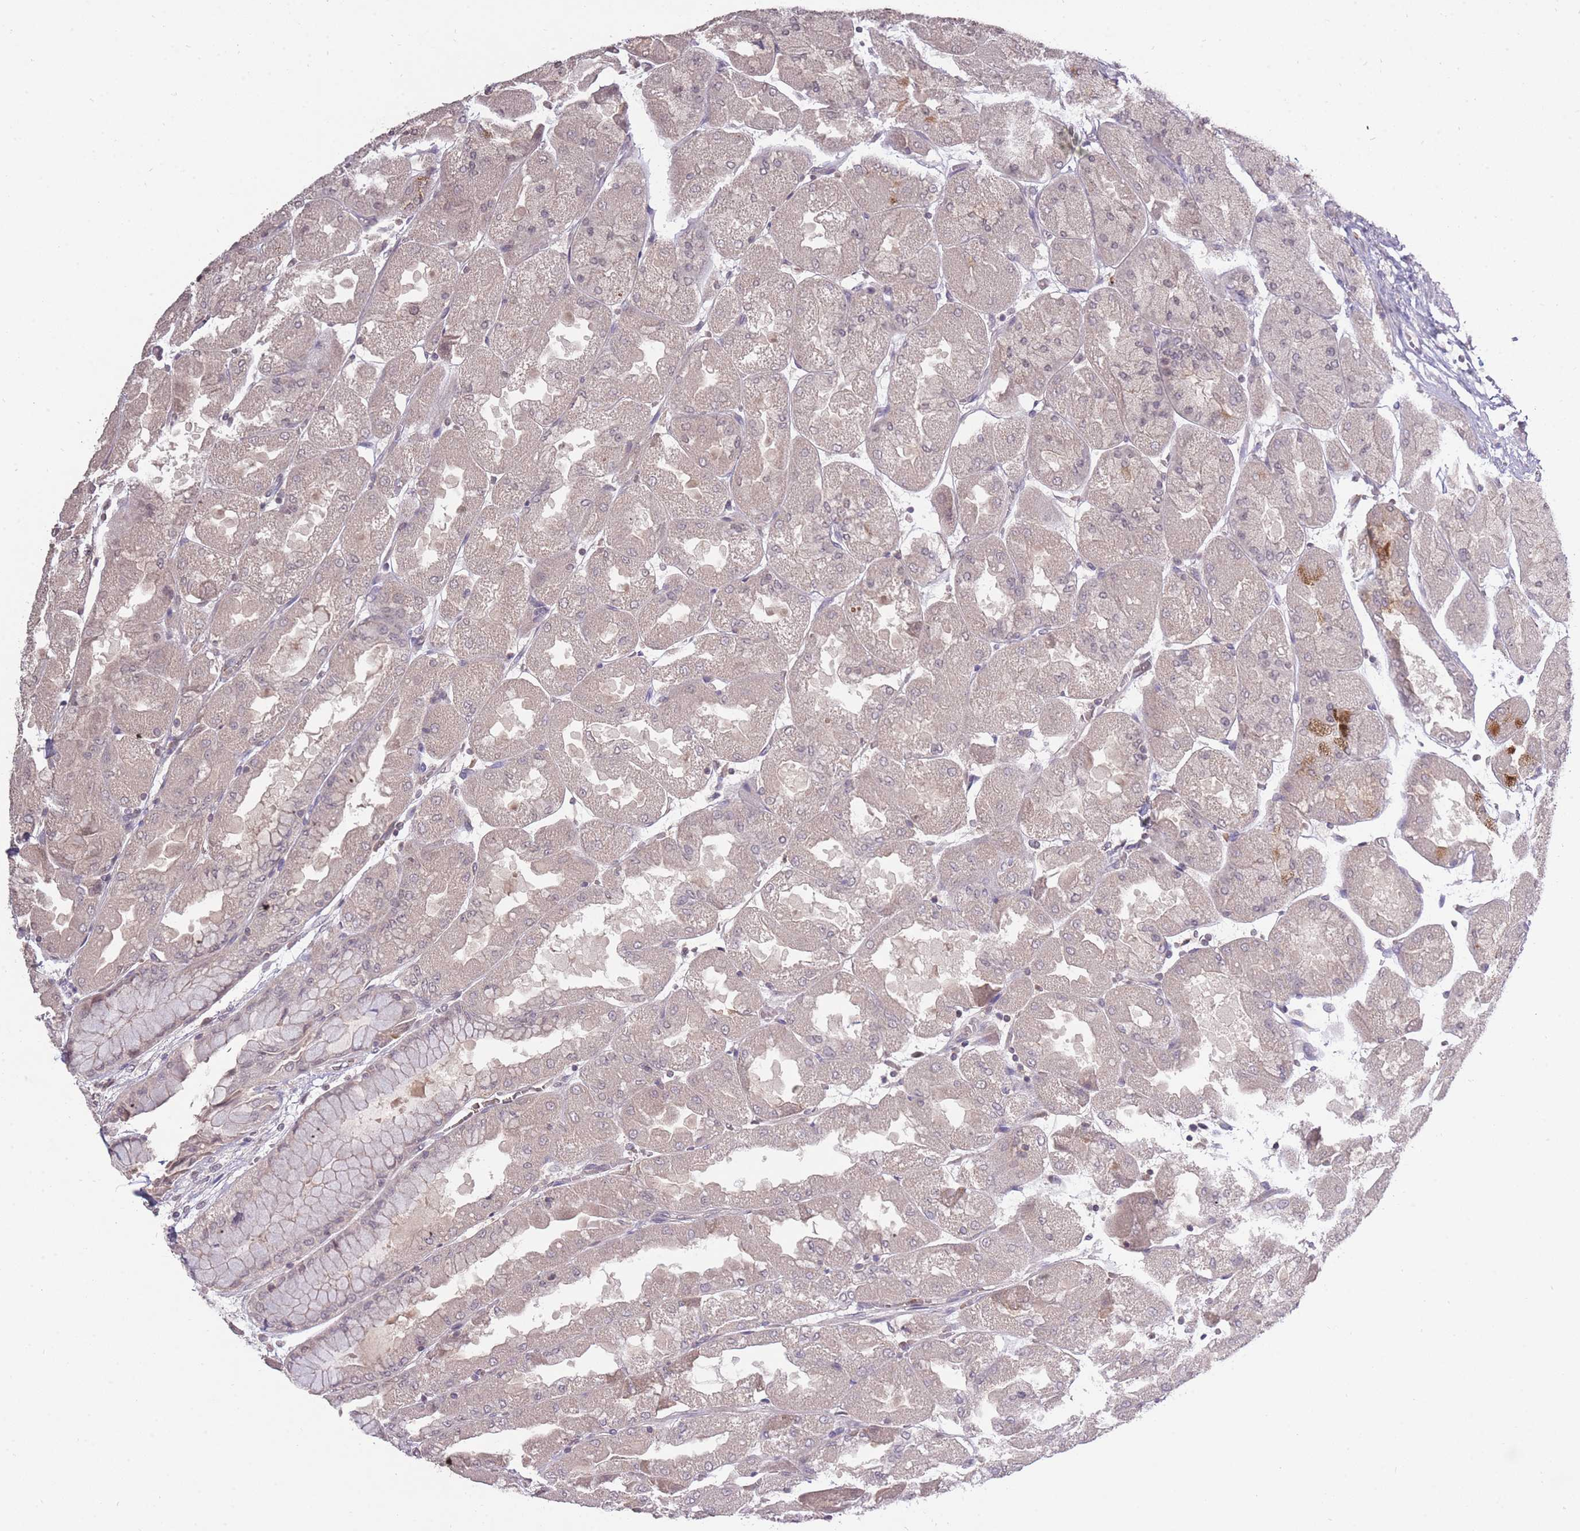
{"staining": {"intensity": "weak", "quantity": "25%-75%", "location": "cytoplasmic/membranous,nuclear"}, "tissue": "stomach", "cell_type": "Glandular cells", "image_type": "normal", "snomed": [{"axis": "morphology", "description": "Normal tissue, NOS"}, {"axis": "topography", "description": "Stomach"}], "caption": "Immunohistochemistry (IHC) of benign human stomach demonstrates low levels of weak cytoplasmic/membranous,nuclear positivity in approximately 25%-75% of glandular cells.", "gene": "ADCYAP1R1", "patient": {"sex": "female", "age": 61}}